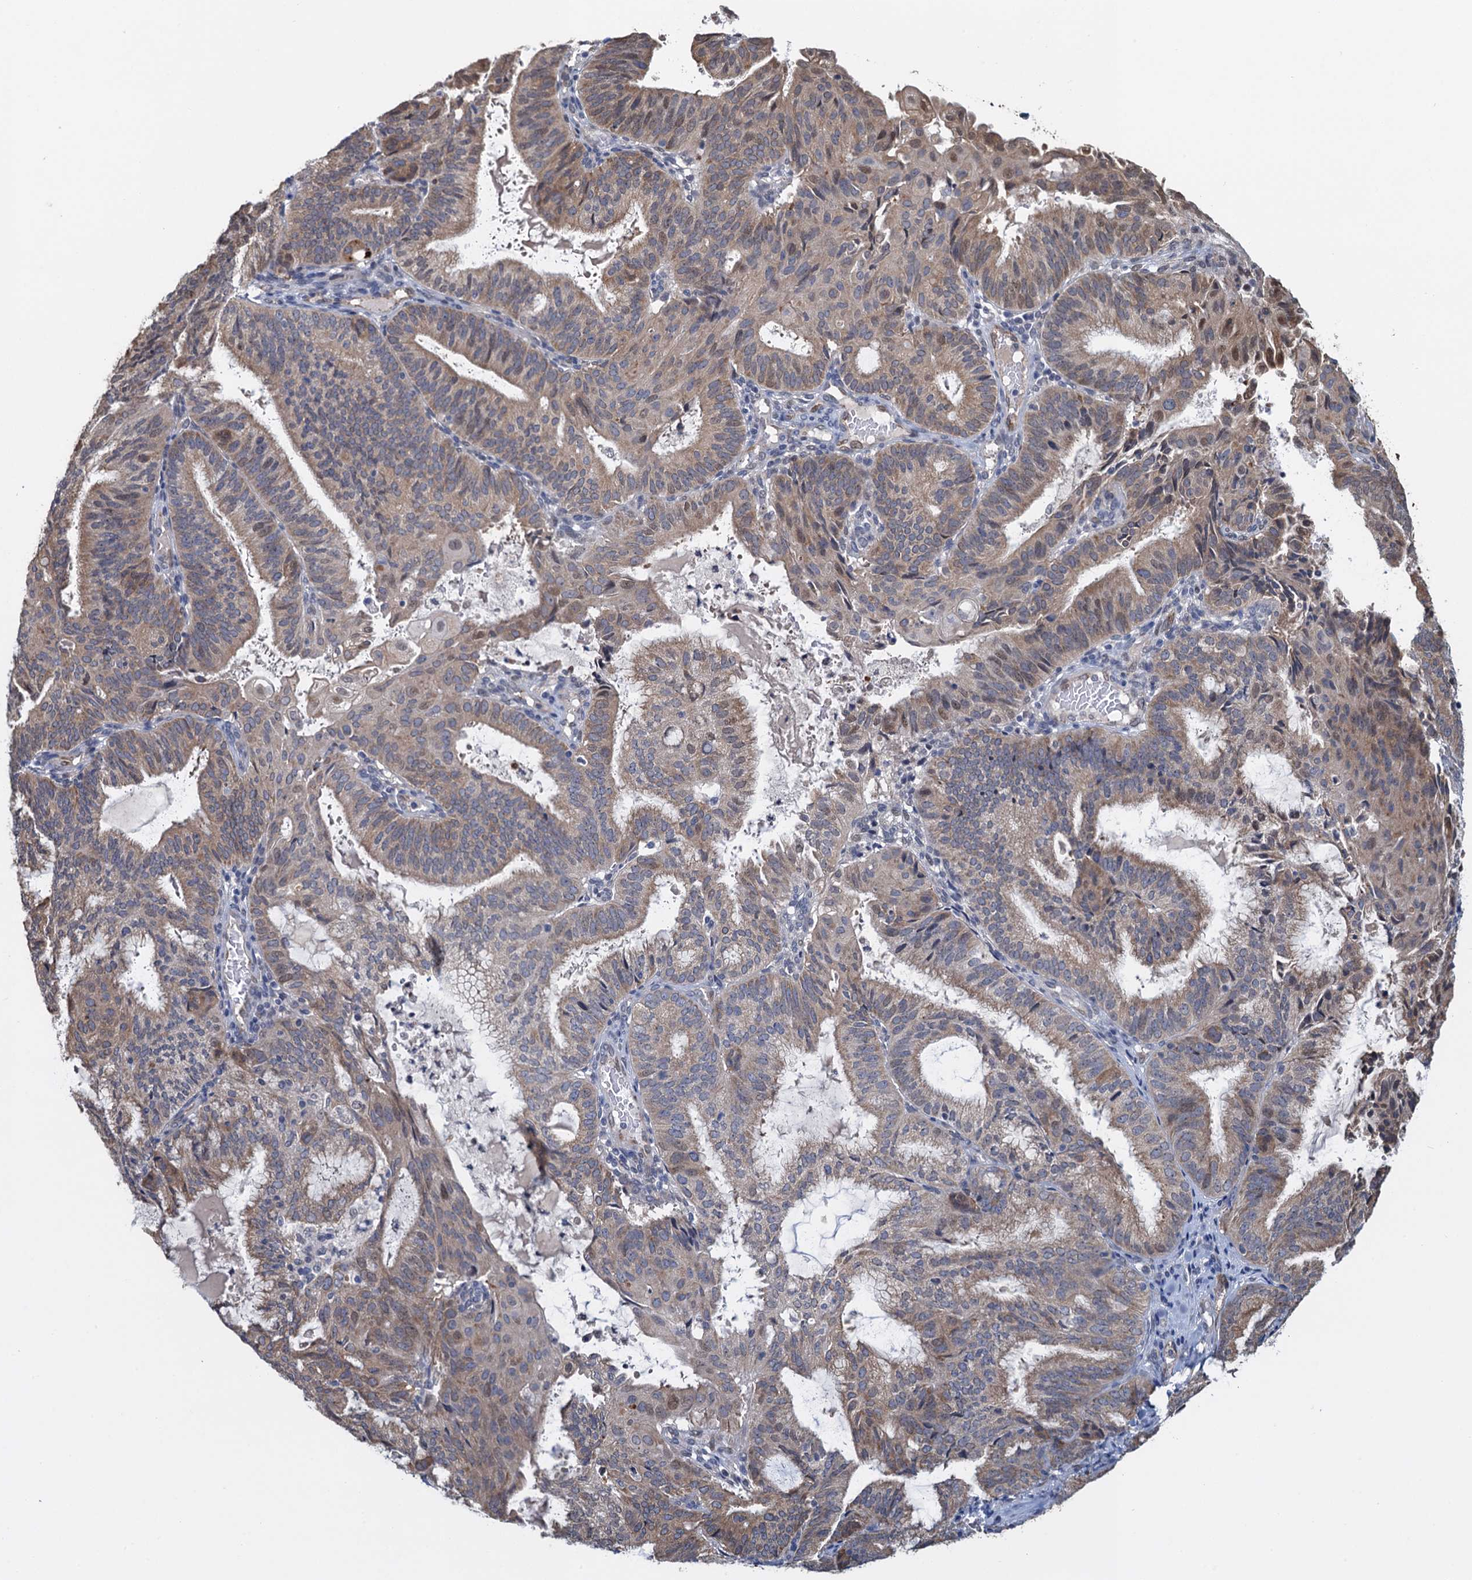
{"staining": {"intensity": "weak", "quantity": "25%-75%", "location": "cytoplasmic/membranous,nuclear"}, "tissue": "endometrial cancer", "cell_type": "Tumor cells", "image_type": "cancer", "snomed": [{"axis": "morphology", "description": "Adenocarcinoma, NOS"}, {"axis": "topography", "description": "Endometrium"}], "caption": "This is a histology image of IHC staining of endometrial adenocarcinoma, which shows weak positivity in the cytoplasmic/membranous and nuclear of tumor cells.", "gene": "EVX2", "patient": {"sex": "female", "age": 49}}